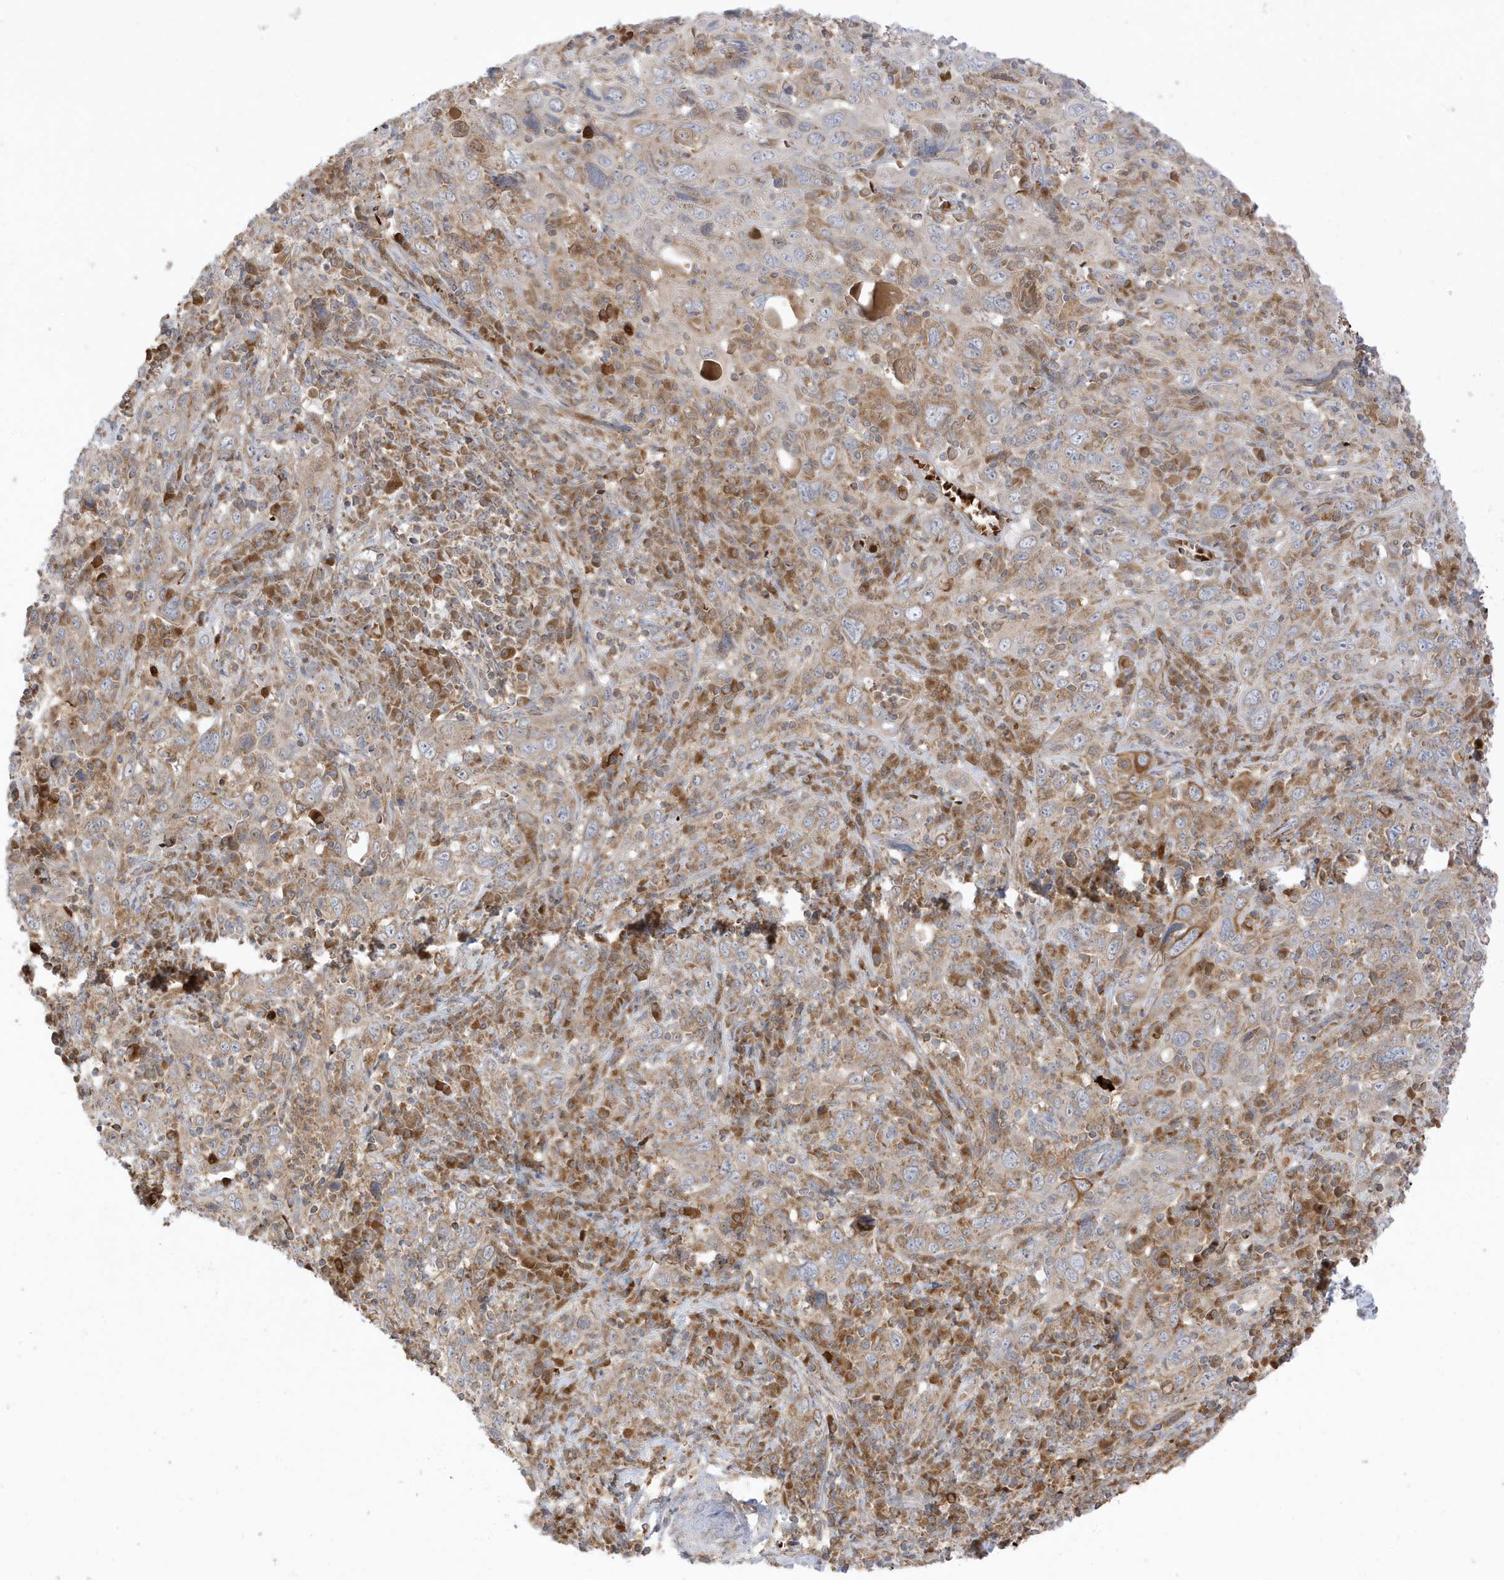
{"staining": {"intensity": "moderate", "quantity": "<25%", "location": "cytoplasmic/membranous"}, "tissue": "cervical cancer", "cell_type": "Tumor cells", "image_type": "cancer", "snomed": [{"axis": "morphology", "description": "Squamous cell carcinoma, NOS"}, {"axis": "topography", "description": "Cervix"}], "caption": "Cervical squamous cell carcinoma was stained to show a protein in brown. There is low levels of moderate cytoplasmic/membranous positivity in approximately <25% of tumor cells.", "gene": "NPPC", "patient": {"sex": "female", "age": 46}}